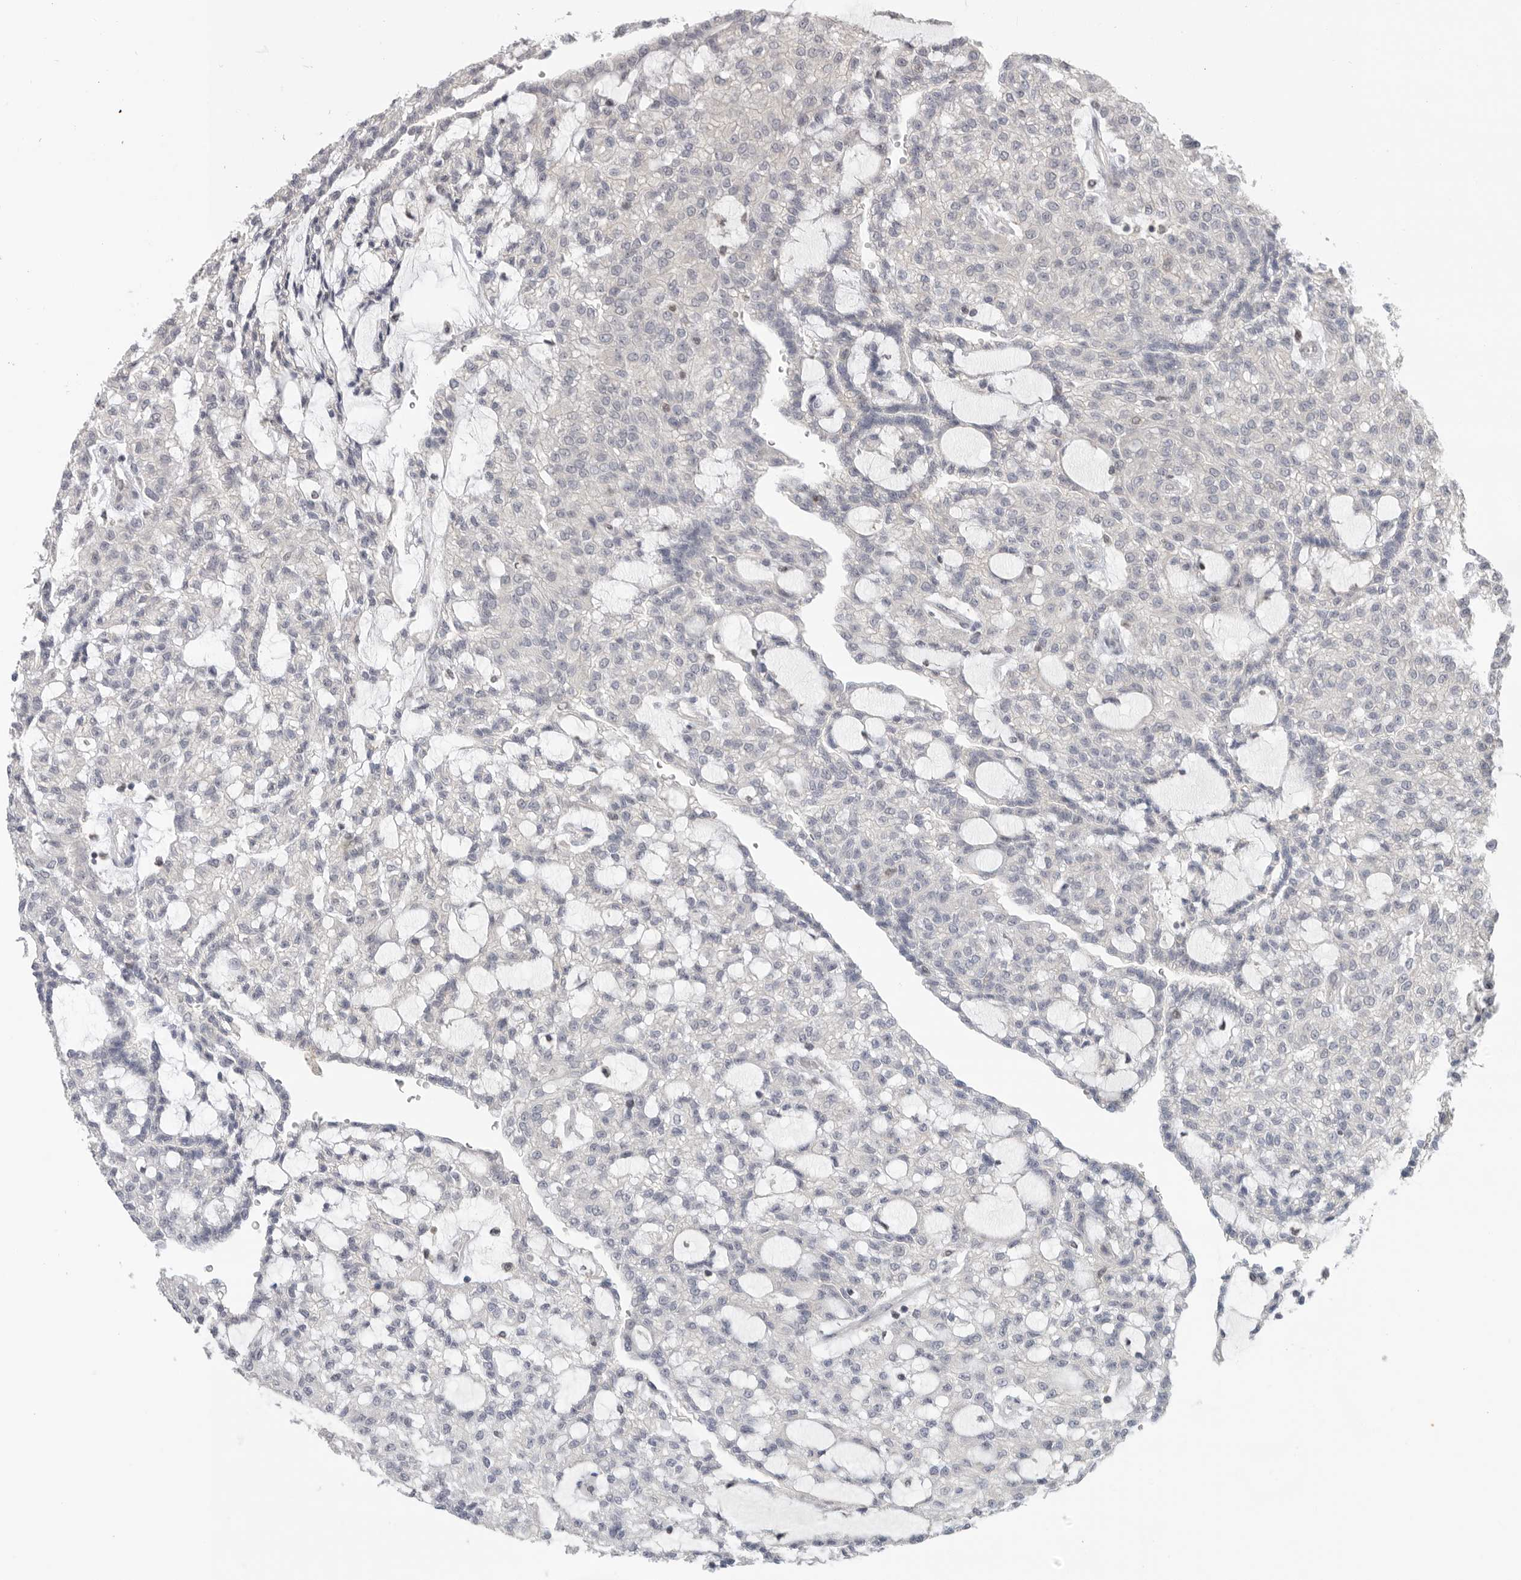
{"staining": {"intensity": "negative", "quantity": "none", "location": "none"}, "tissue": "renal cancer", "cell_type": "Tumor cells", "image_type": "cancer", "snomed": [{"axis": "morphology", "description": "Adenocarcinoma, NOS"}, {"axis": "topography", "description": "Kidney"}], "caption": "IHC of renal cancer (adenocarcinoma) demonstrates no staining in tumor cells.", "gene": "KLK5", "patient": {"sex": "male", "age": 63}}